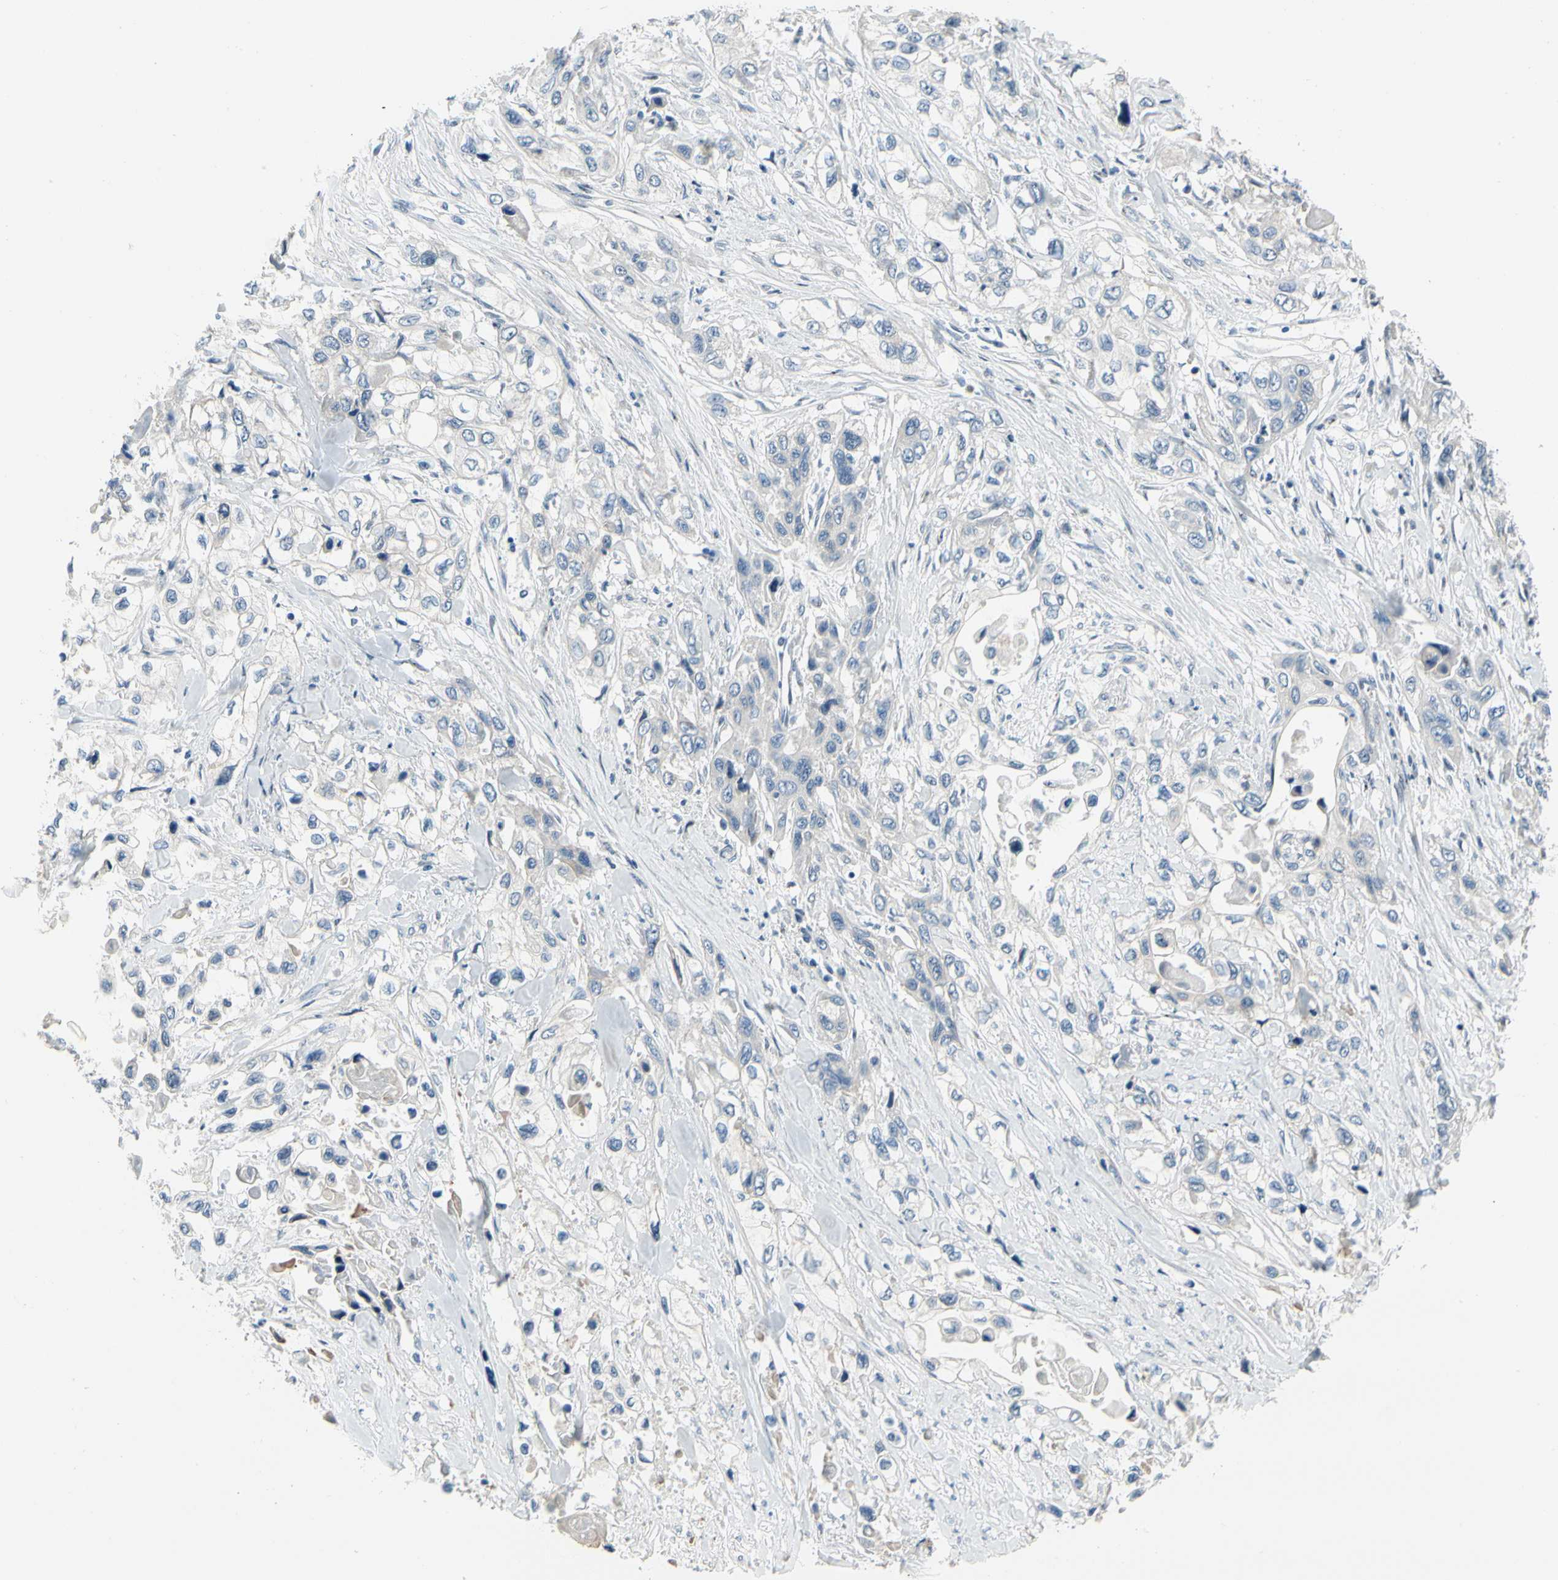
{"staining": {"intensity": "negative", "quantity": "none", "location": "none"}, "tissue": "pancreatic cancer", "cell_type": "Tumor cells", "image_type": "cancer", "snomed": [{"axis": "morphology", "description": "Adenocarcinoma, NOS"}, {"axis": "topography", "description": "Pancreas"}], "caption": "Pancreatic cancer stained for a protein using IHC shows no positivity tumor cells.", "gene": "NFASC", "patient": {"sex": "female", "age": 70}}